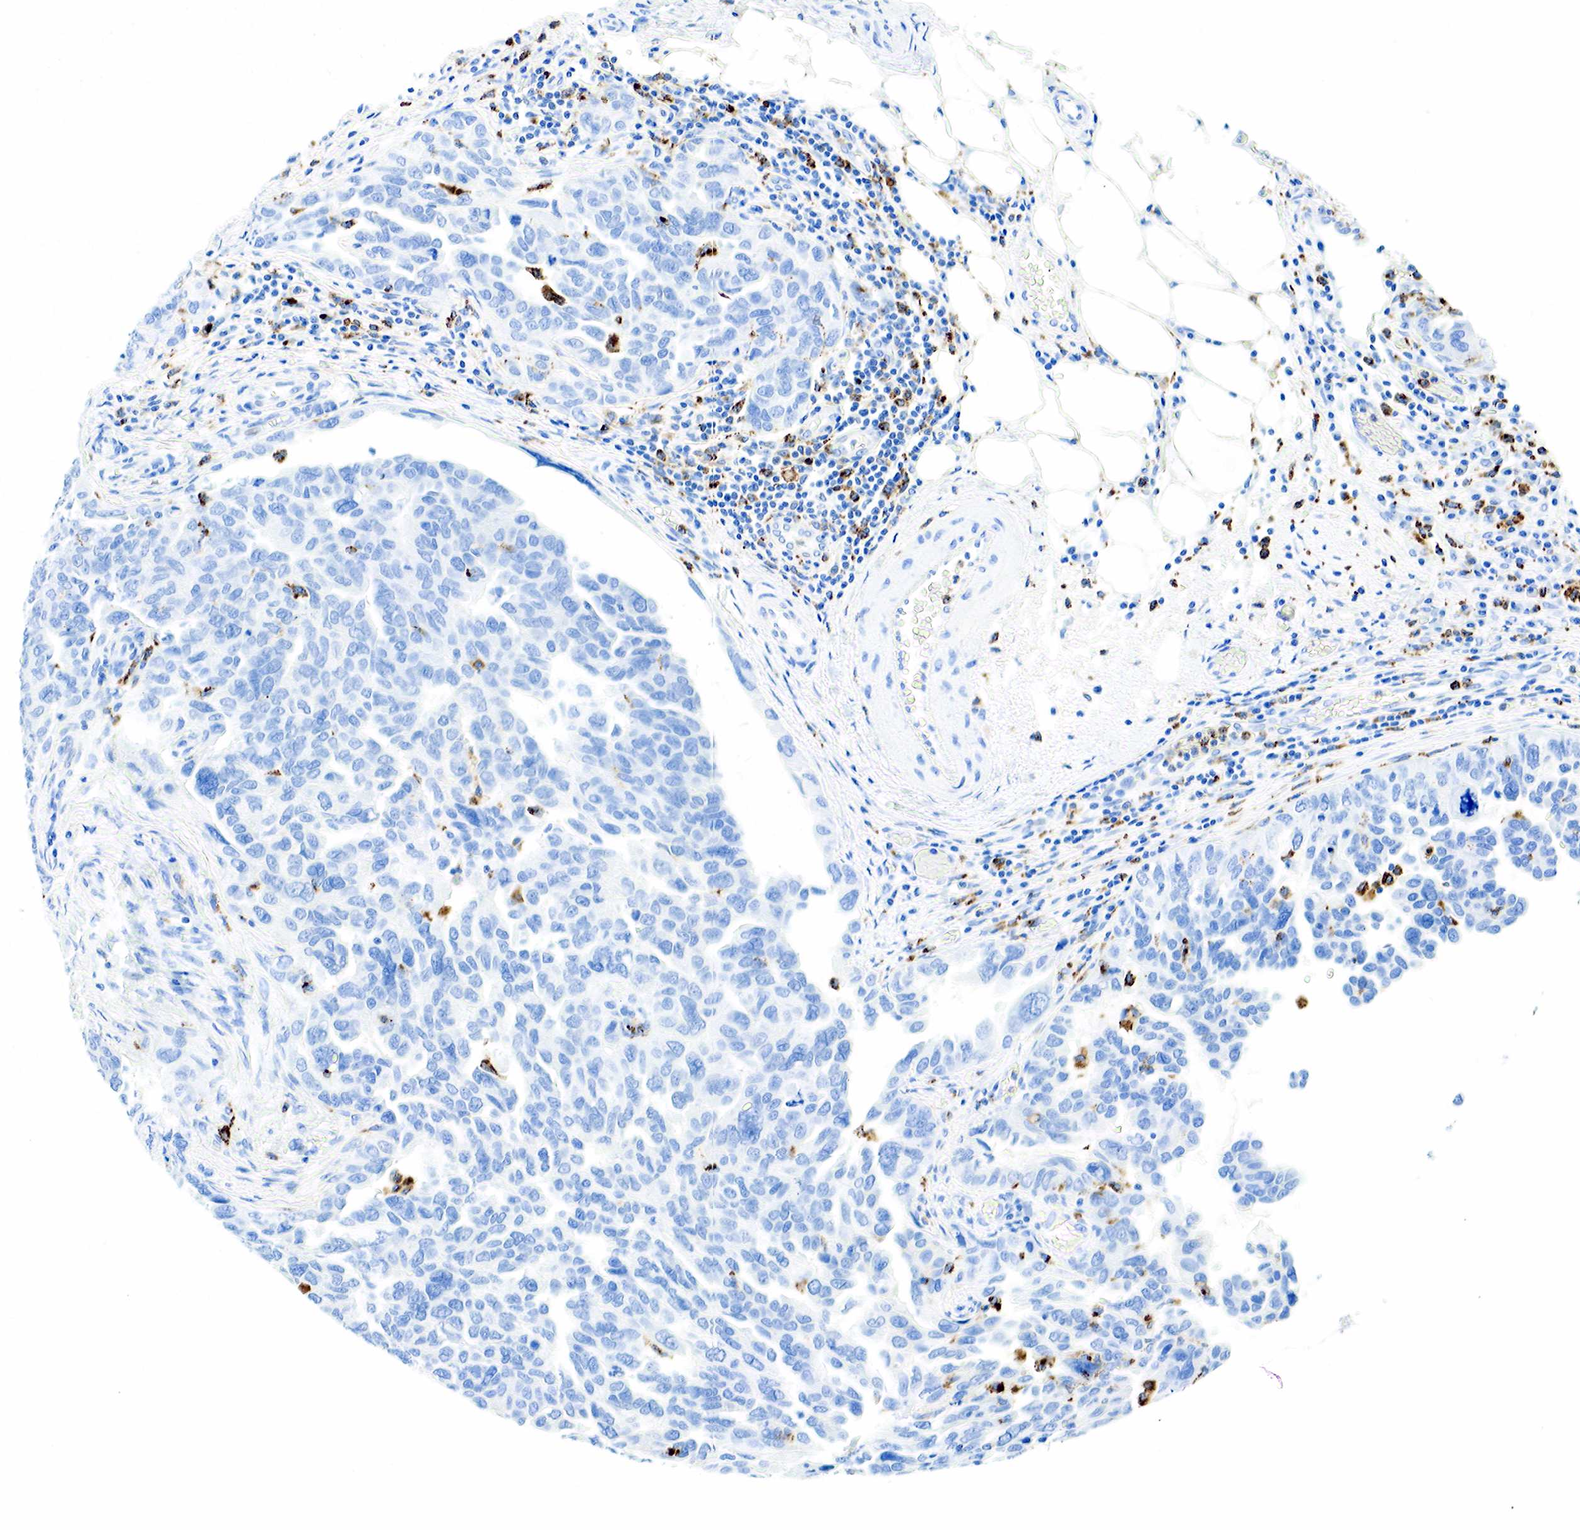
{"staining": {"intensity": "negative", "quantity": "none", "location": "none"}, "tissue": "ovarian cancer", "cell_type": "Tumor cells", "image_type": "cancer", "snomed": [{"axis": "morphology", "description": "Cystadenocarcinoma, serous, NOS"}, {"axis": "topography", "description": "Ovary"}], "caption": "Ovarian cancer (serous cystadenocarcinoma) was stained to show a protein in brown. There is no significant expression in tumor cells. (Immunohistochemistry, brightfield microscopy, high magnification).", "gene": "CD68", "patient": {"sex": "female", "age": 64}}